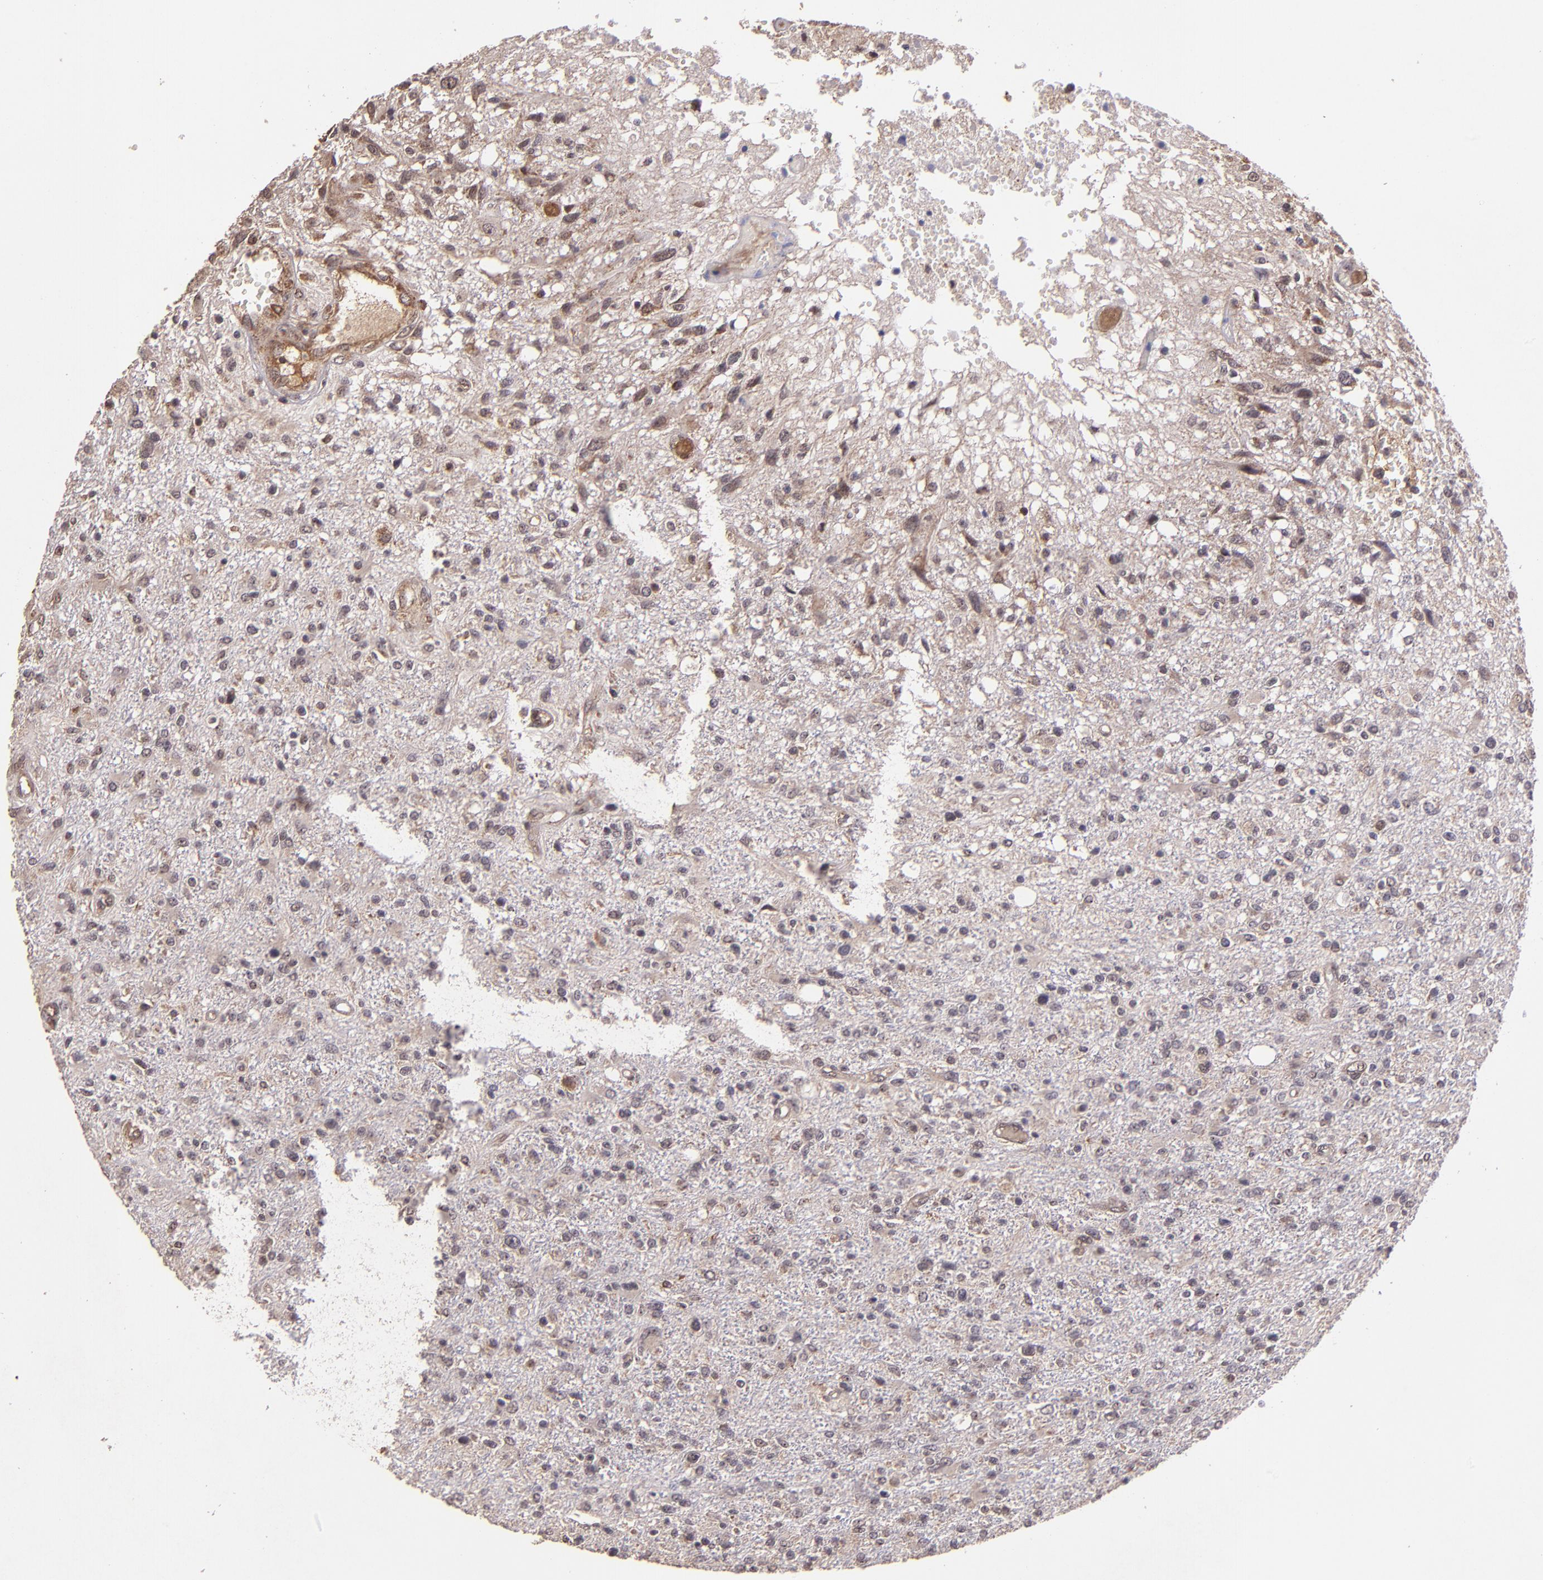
{"staining": {"intensity": "weak", "quantity": ">75%", "location": "cytoplasmic/membranous"}, "tissue": "glioma", "cell_type": "Tumor cells", "image_type": "cancer", "snomed": [{"axis": "morphology", "description": "Glioma, malignant, High grade"}, {"axis": "topography", "description": "Cerebral cortex"}], "caption": "Protein expression analysis of human malignant high-grade glioma reveals weak cytoplasmic/membranous positivity in about >75% of tumor cells.", "gene": "USP51", "patient": {"sex": "male", "age": 76}}